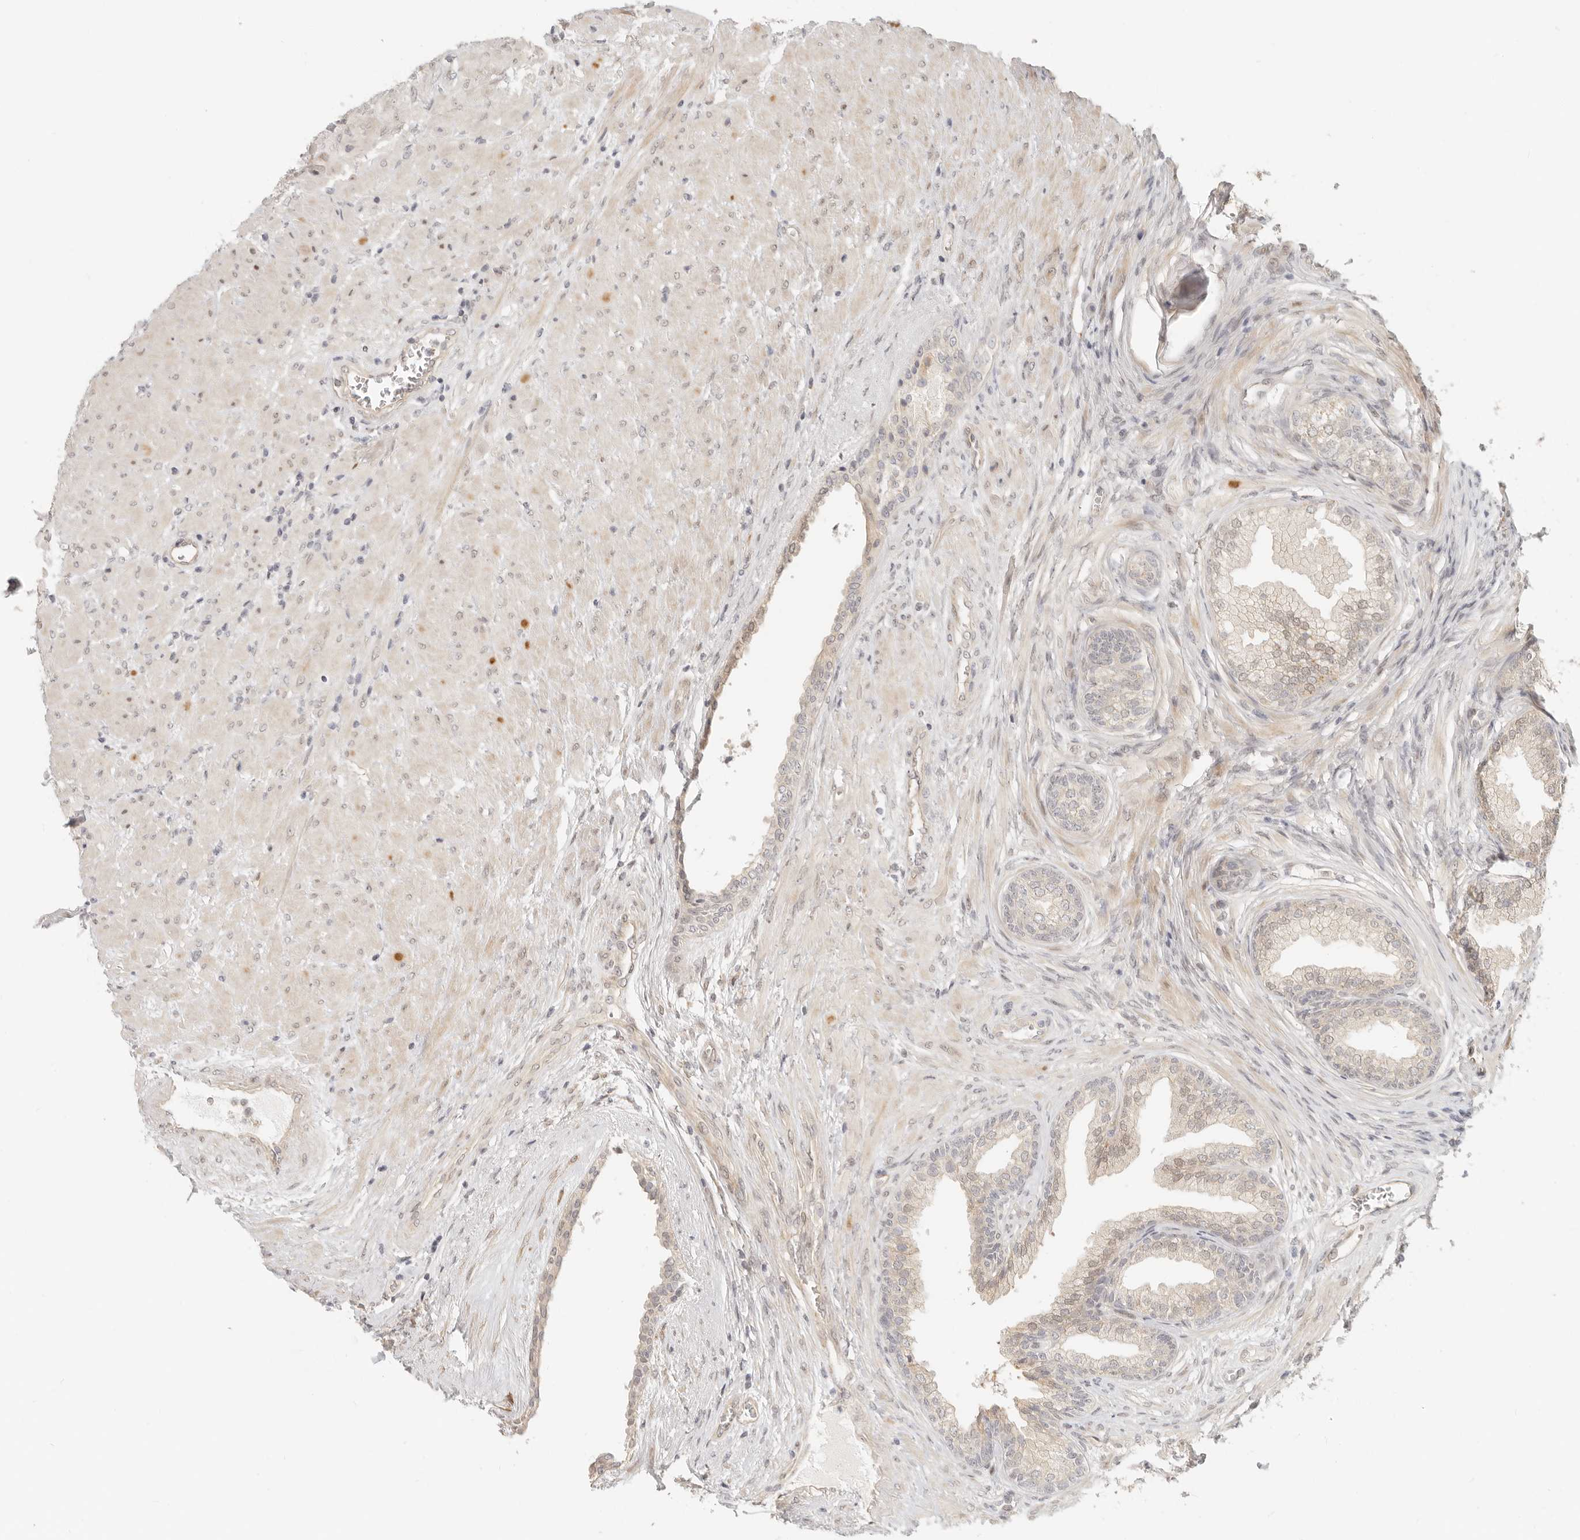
{"staining": {"intensity": "weak", "quantity": "<25%", "location": "cytoplasmic/membranous,nuclear"}, "tissue": "prostate", "cell_type": "Glandular cells", "image_type": "normal", "snomed": [{"axis": "morphology", "description": "Normal tissue, NOS"}, {"axis": "topography", "description": "Prostate"}], "caption": "IHC photomicrograph of unremarkable prostate: prostate stained with DAB (3,3'-diaminobenzidine) displays no significant protein positivity in glandular cells.", "gene": "TUFT1", "patient": {"sex": "male", "age": 76}}